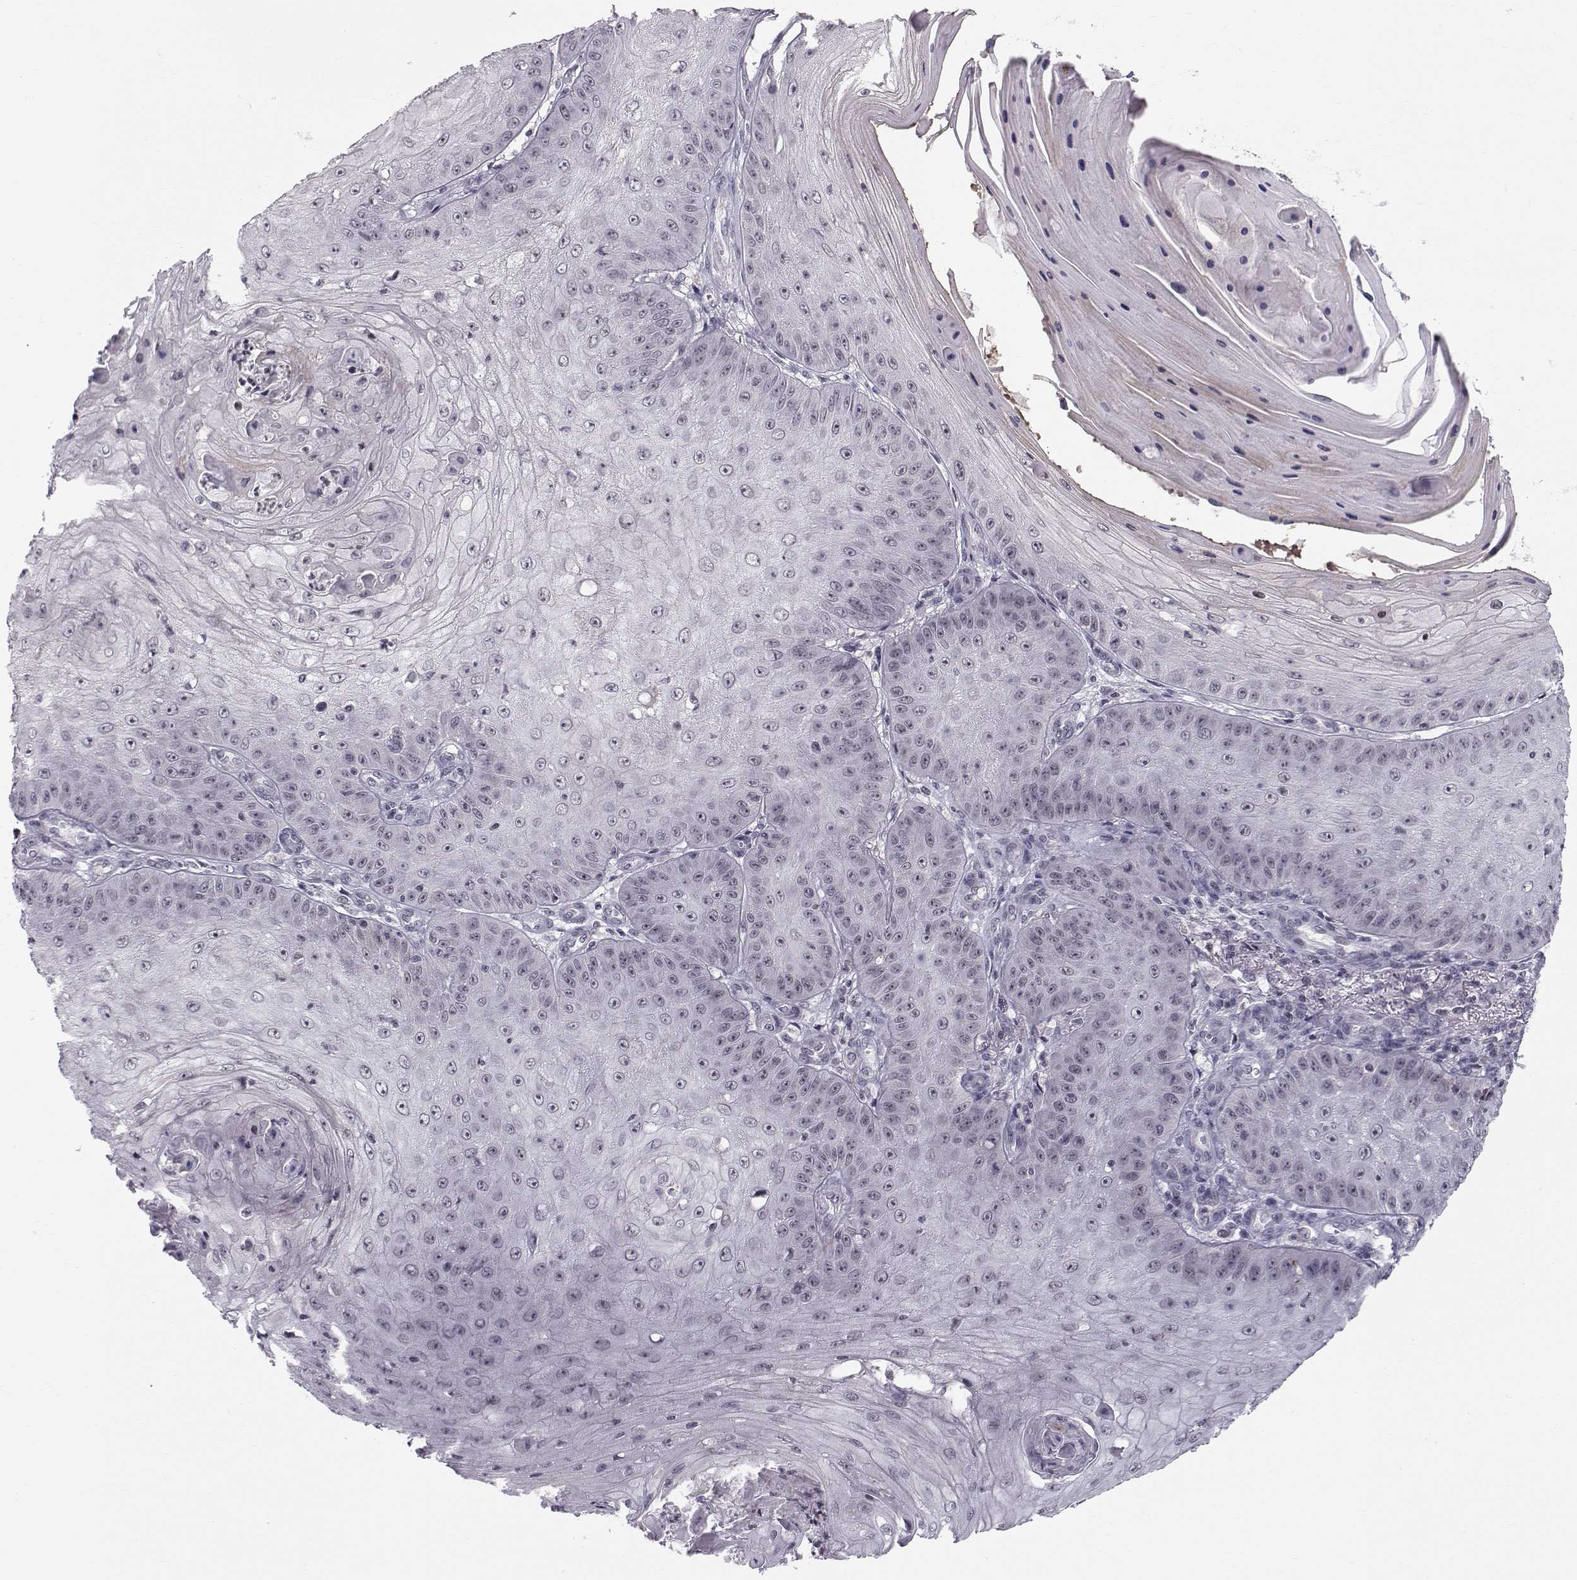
{"staining": {"intensity": "negative", "quantity": "none", "location": "none"}, "tissue": "skin cancer", "cell_type": "Tumor cells", "image_type": "cancer", "snomed": [{"axis": "morphology", "description": "Squamous cell carcinoma, NOS"}, {"axis": "topography", "description": "Skin"}], "caption": "Image shows no significant protein staining in tumor cells of squamous cell carcinoma (skin).", "gene": "MARCHF4", "patient": {"sex": "male", "age": 70}}